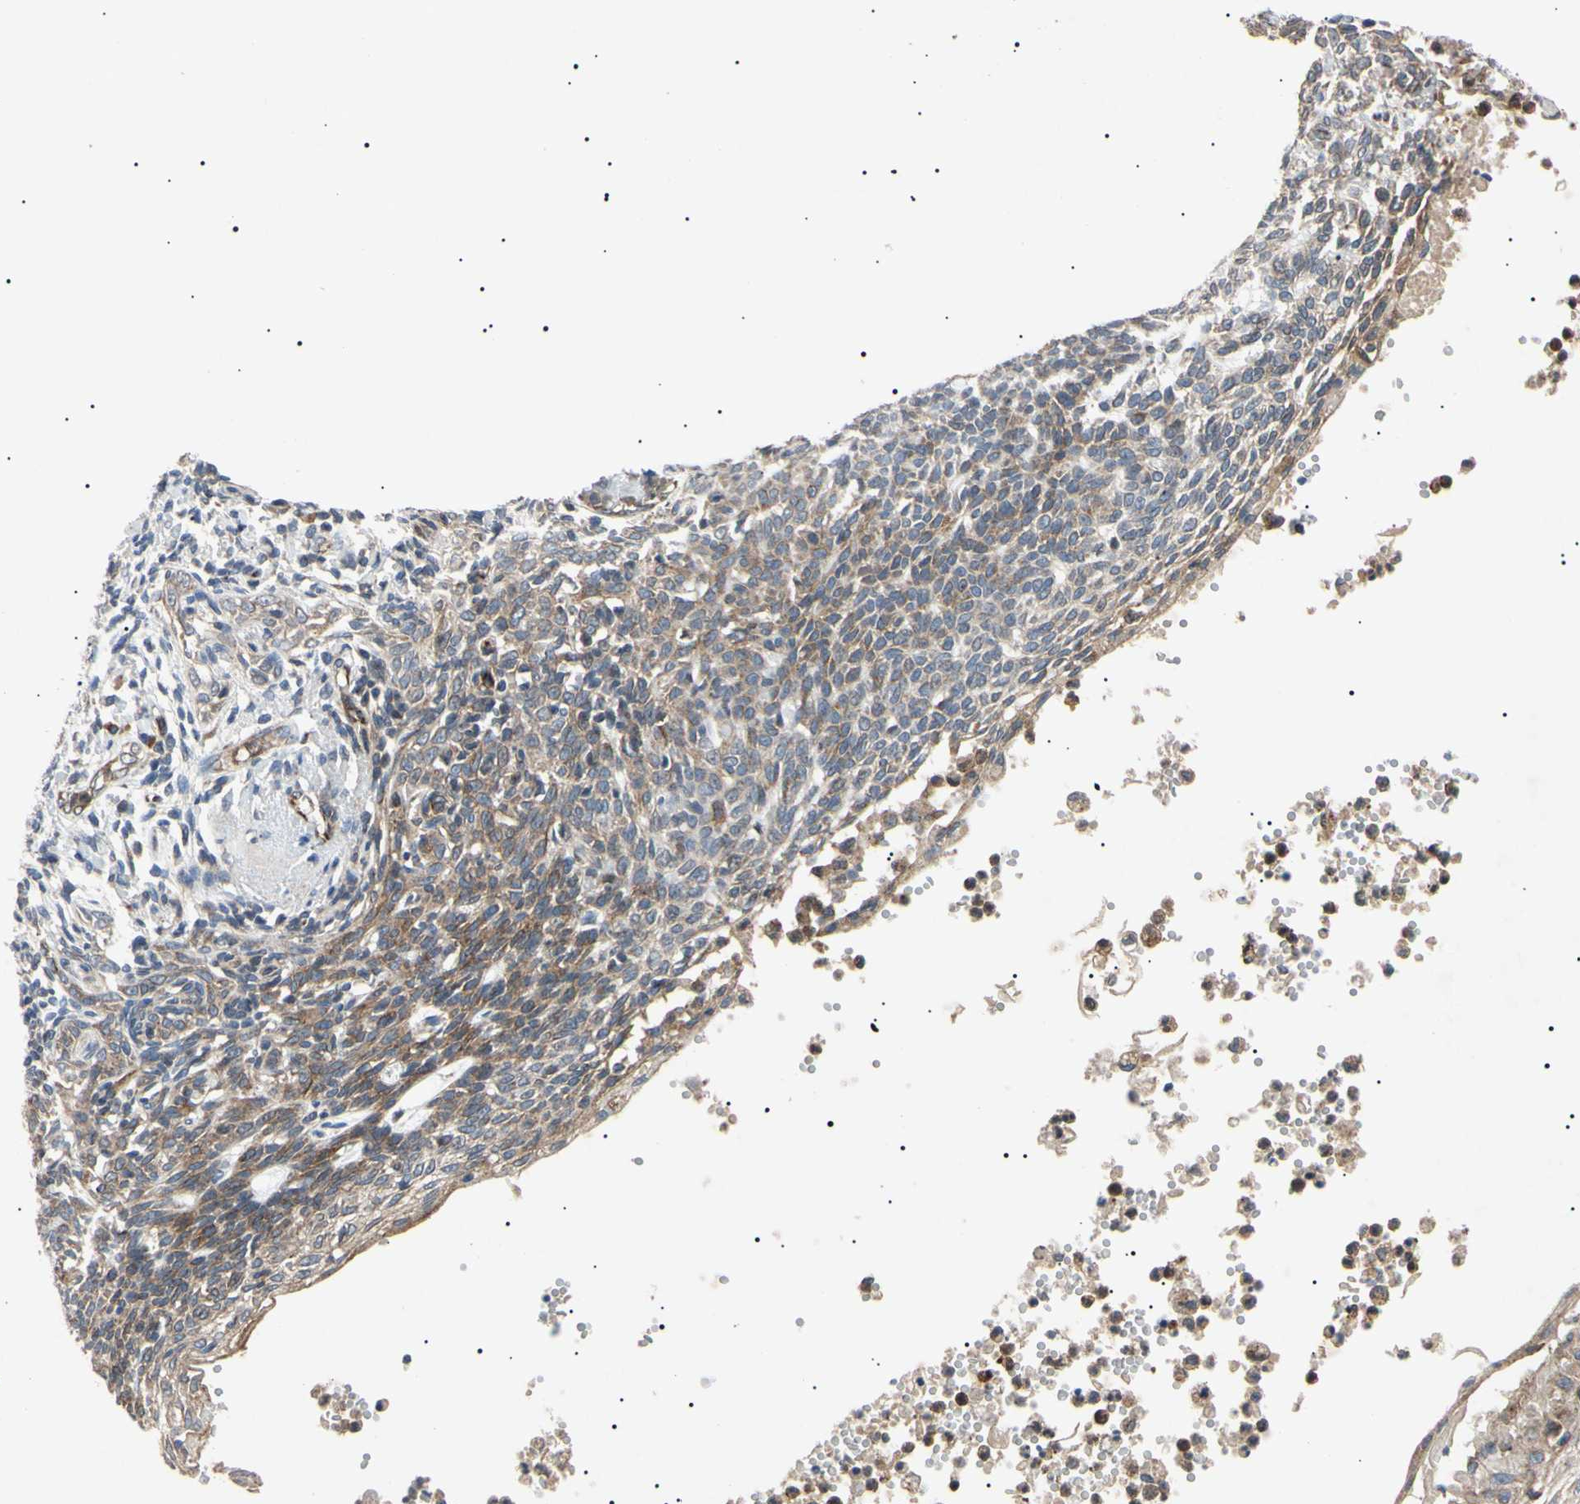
{"staining": {"intensity": "weak", "quantity": "25%-75%", "location": "cytoplasmic/membranous"}, "tissue": "skin cancer", "cell_type": "Tumor cells", "image_type": "cancer", "snomed": [{"axis": "morphology", "description": "Normal tissue, NOS"}, {"axis": "morphology", "description": "Basal cell carcinoma"}, {"axis": "topography", "description": "Skin"}], "caption": "Basal cell carcinoma (skin) stained with immunohistochemistry (IHC) shows weak cytoplasmic/membranous staining in approximately 25%-75% of tumor cells. (DAB (3,3'-diaminobenzidine) IHC with brightfield microscopy, high magnification).", "gene": "TUBB4A", "patient": {"sex": "male", "age": 87}}